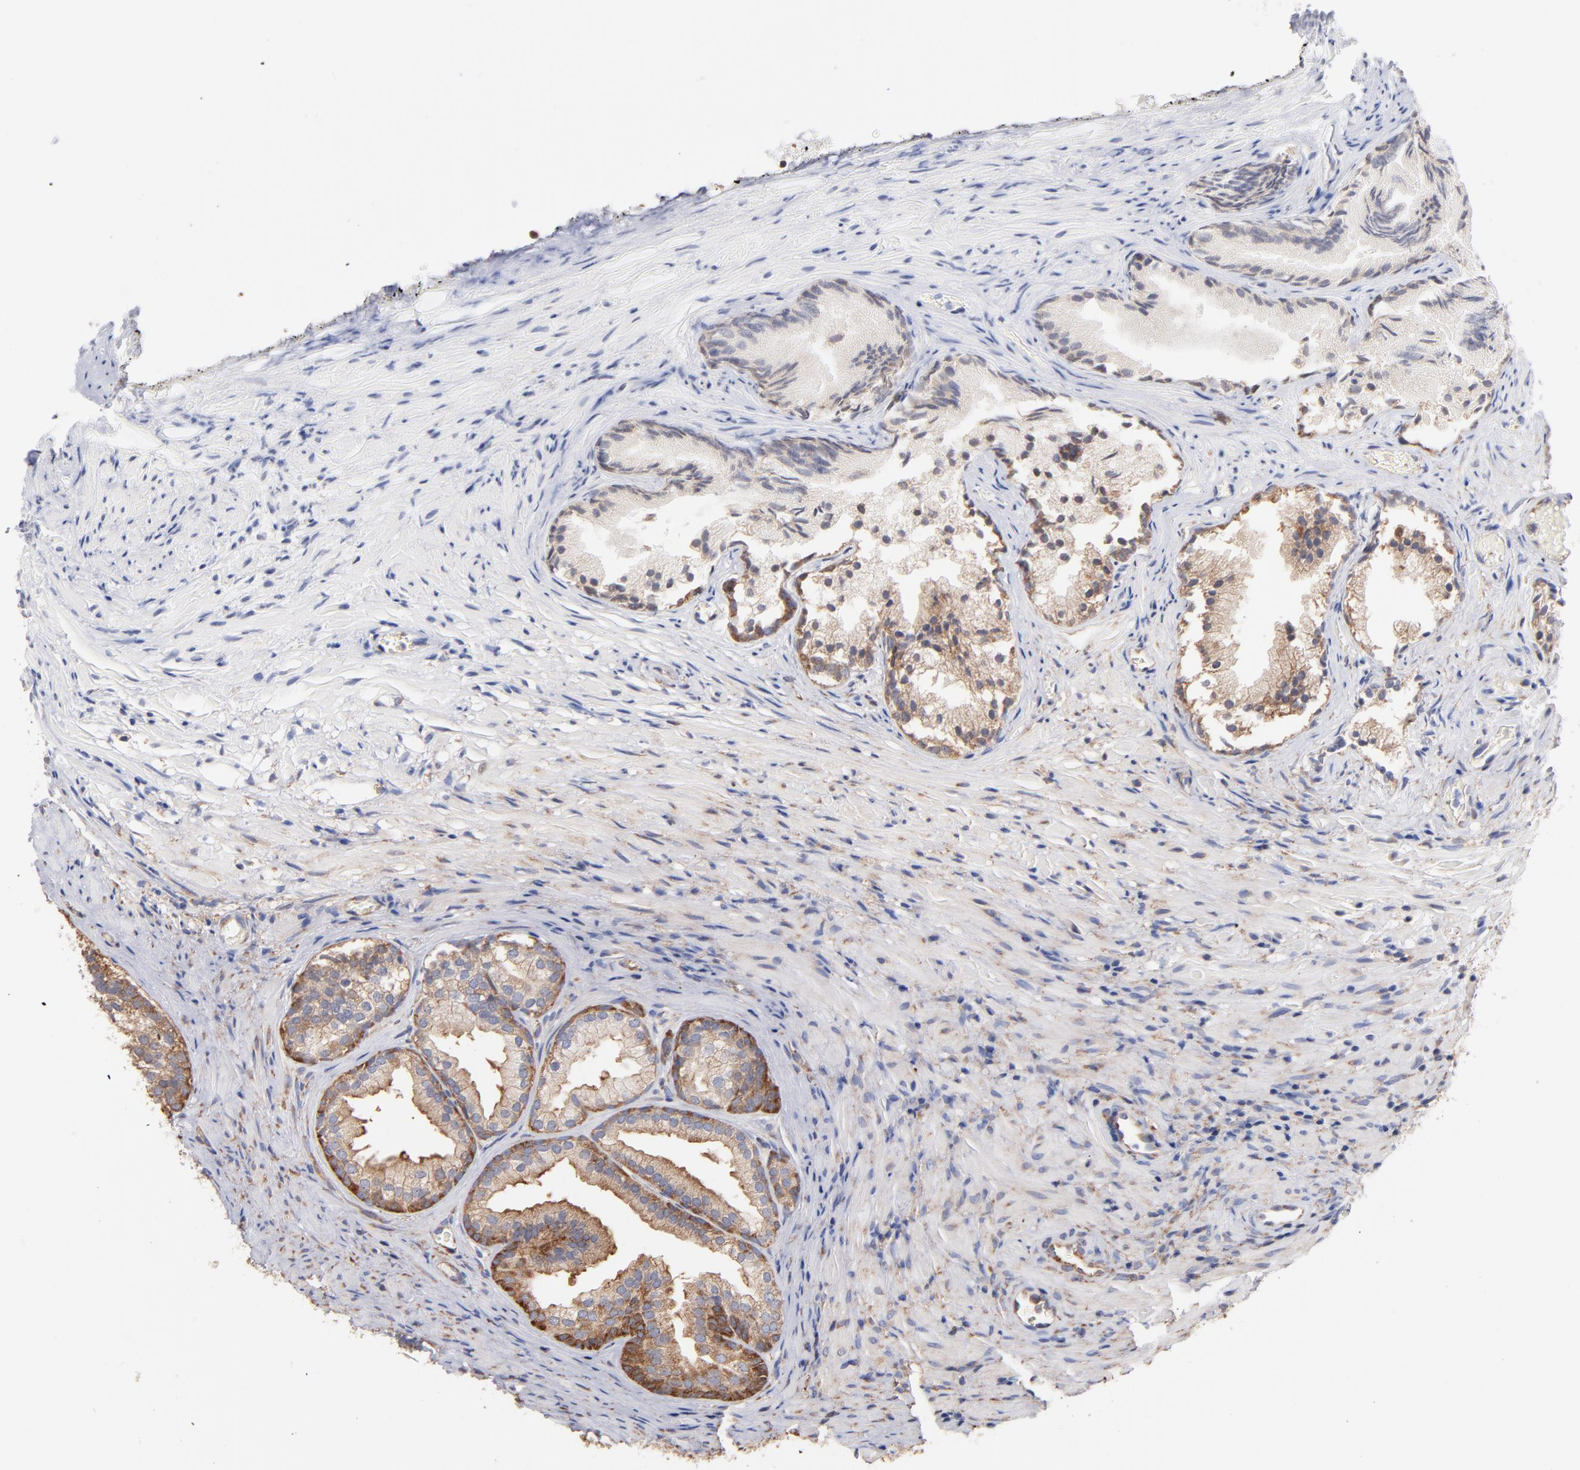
{"staining": {"intensity": "moderate", "quantity": "25%-75%", "location": "cytoplasmic/membranous"}, "tissue": "prostate", "cell_type": "Glandular cells", "image_type": "normal", "snomed": [{"axis": "morphology", "description": "Normal tissue, NOS"}, {"axis": "topography", "description": "Prostate"}], "caption": "IHC (DAB) staining of unremarkable prostate reveals moderate cytoplasmic/membranous protein staining in about 25%-75% of glandular cells.", "gene": "RPL9", "patient": {"sex": "male", "age": 76}}